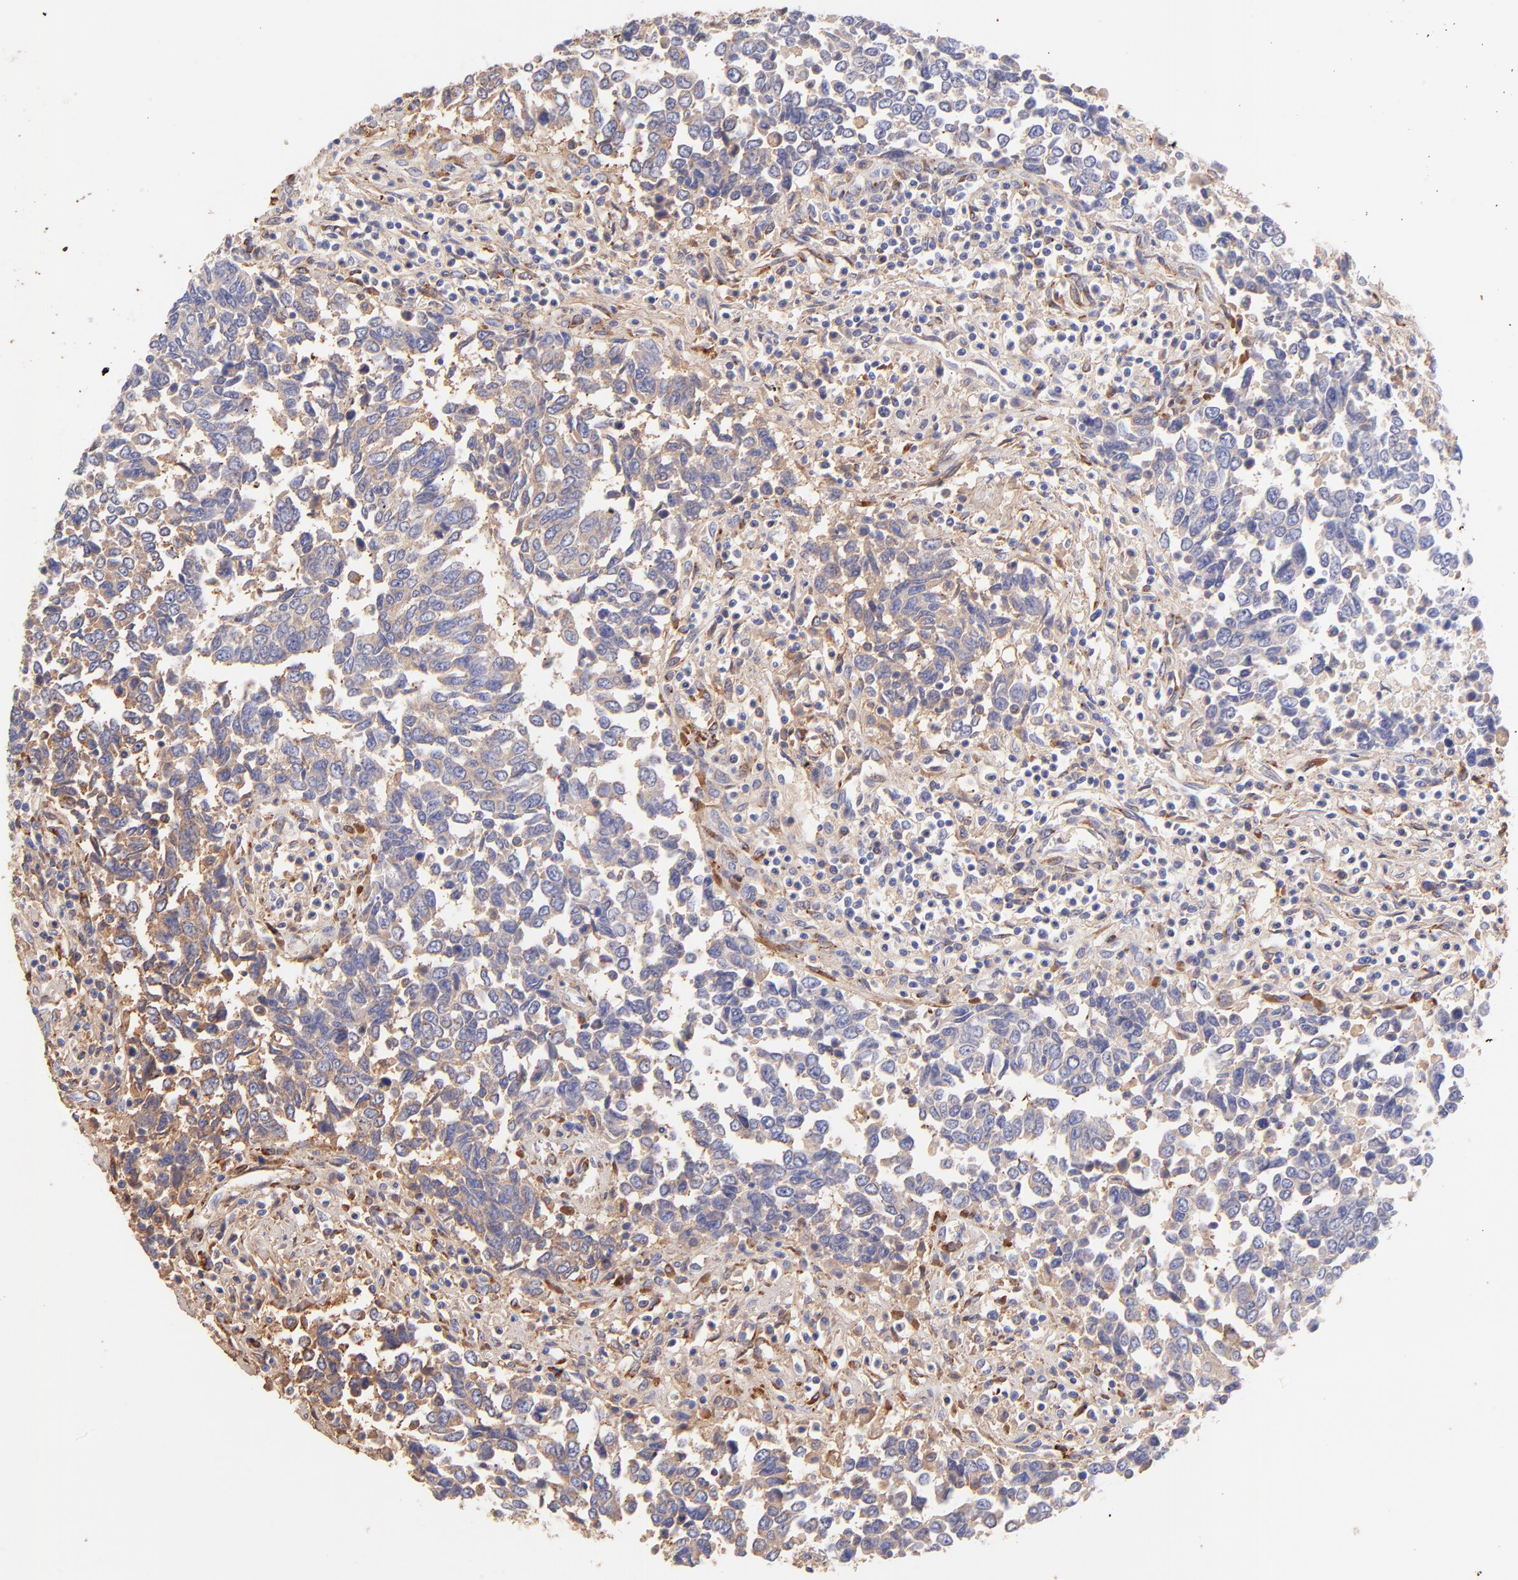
{"staining": {"intensity": "negative", "quantity": "none", "location": "none"}, "tissue": "urothelial cancer", "cell_type": "Tumor cells", "image_type": "cancer", "snomed": [{"axis": "morphology", "description": "Urothelial carcinoma, High grade"}, {"axis": "topography", "description": "Urinary bladder"}], "caption": "There is no significant staining in tumor cells of urothelial carcinoma (high-grade).", "gene": "BGN", "patient": {"sex": "male", "age": 86}}